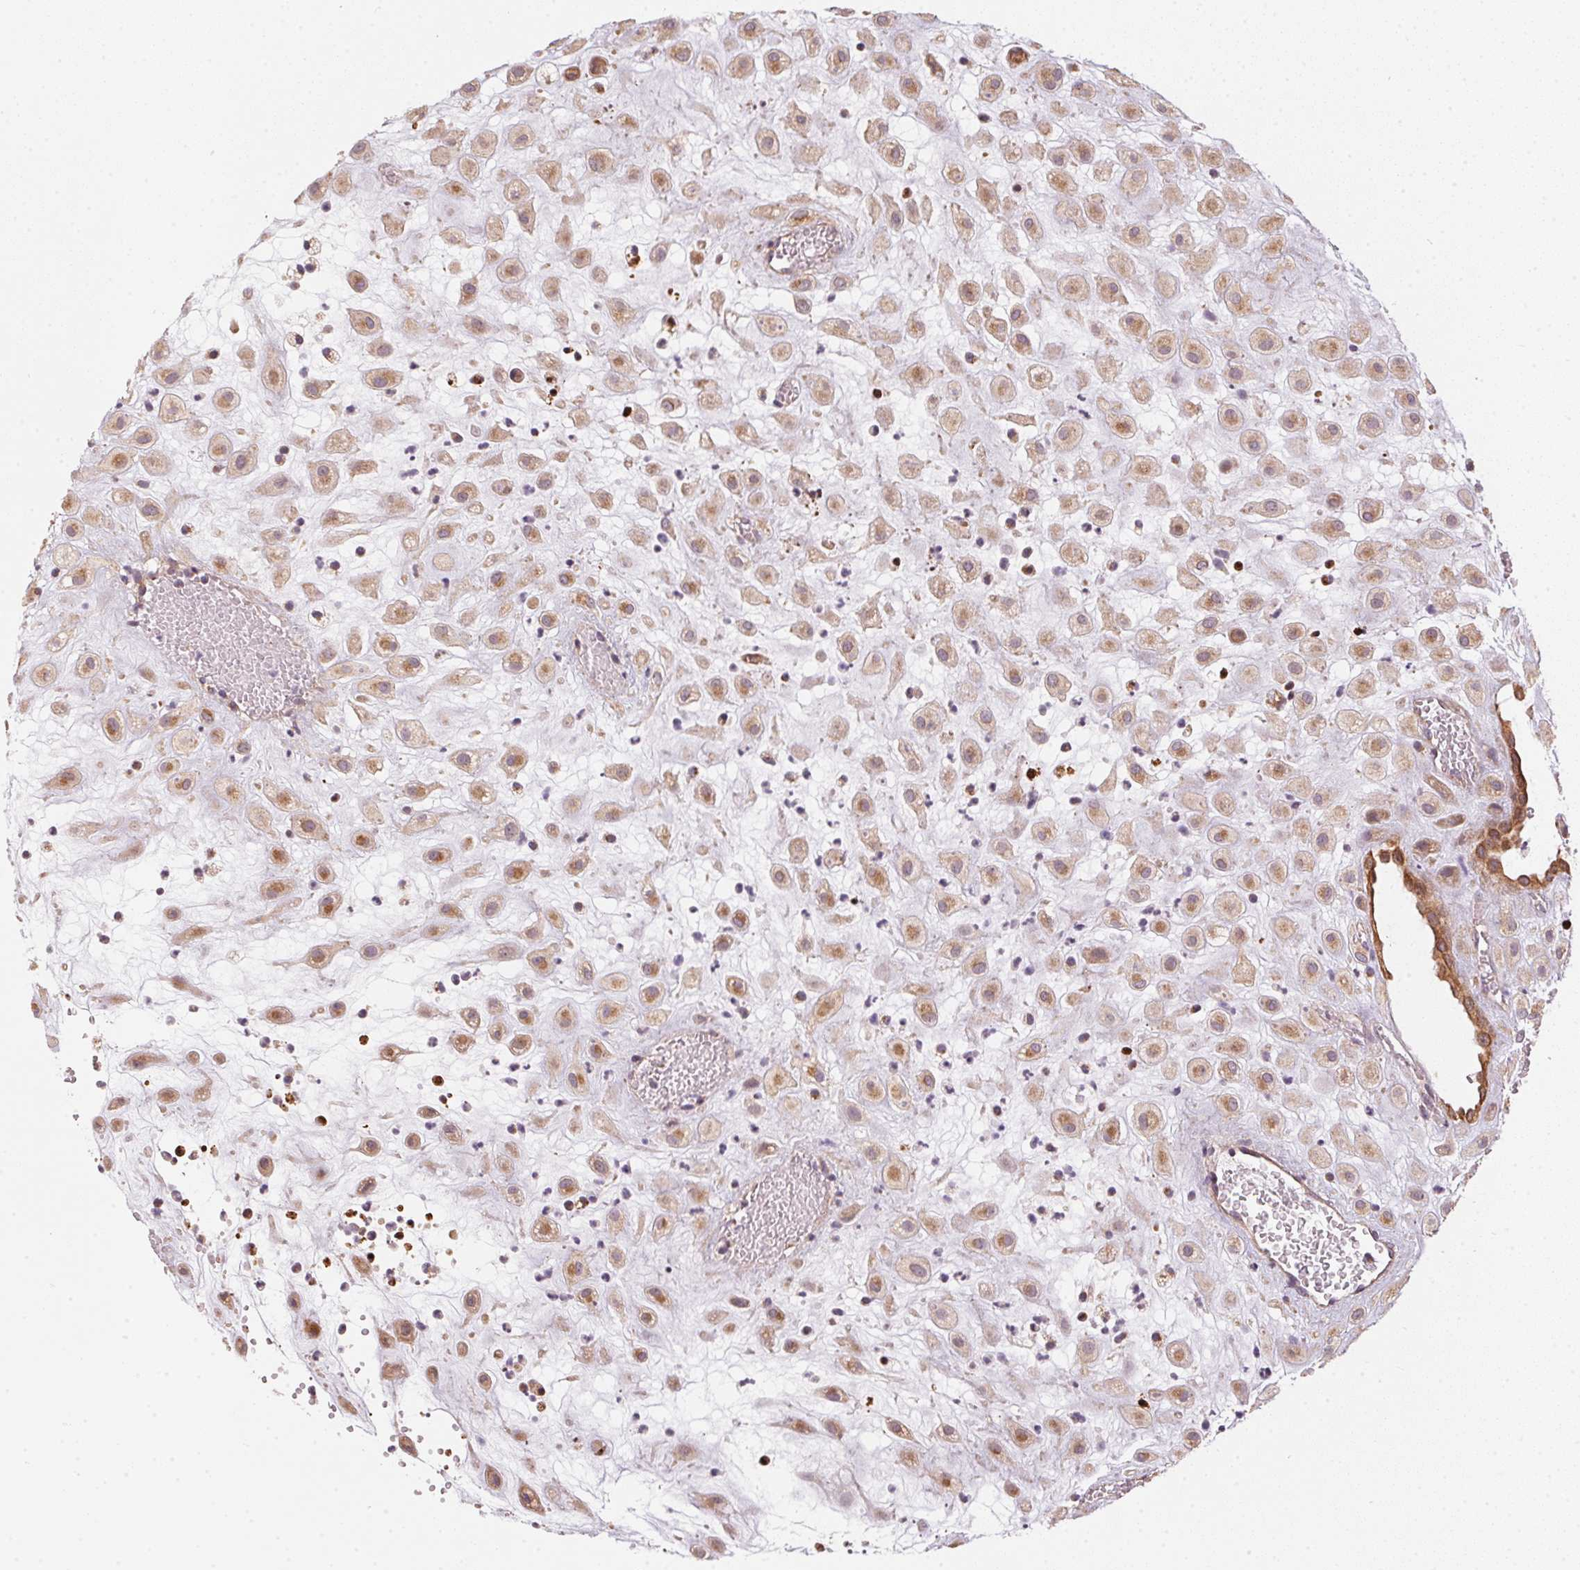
{"staining": {"intensity": "moderate", "quantity": ">75%", "location": "cytoplasmic/membranous"}, "tissue": "placenta", "cell_type": "Decidual cells", "image_type": "normal", "snomed": [{"axis": "morphology", "description": "Normal tissue, NOS"}, {"axis": "topography", "description": "Placenta"}], "caption": "Placenta was stained to show a protein in brown. There is medium levels of moderate cytoplasmic/membranous expression in about >75% of decidual cells. (Stains: DAB (3,3'-diaminobenzidine) in brown, nuclei in blue, Microscopy: brightfield microscopy at high magnification).", "gene": "MATCAP1", "patient": {"sex": "female", "age": 24}}